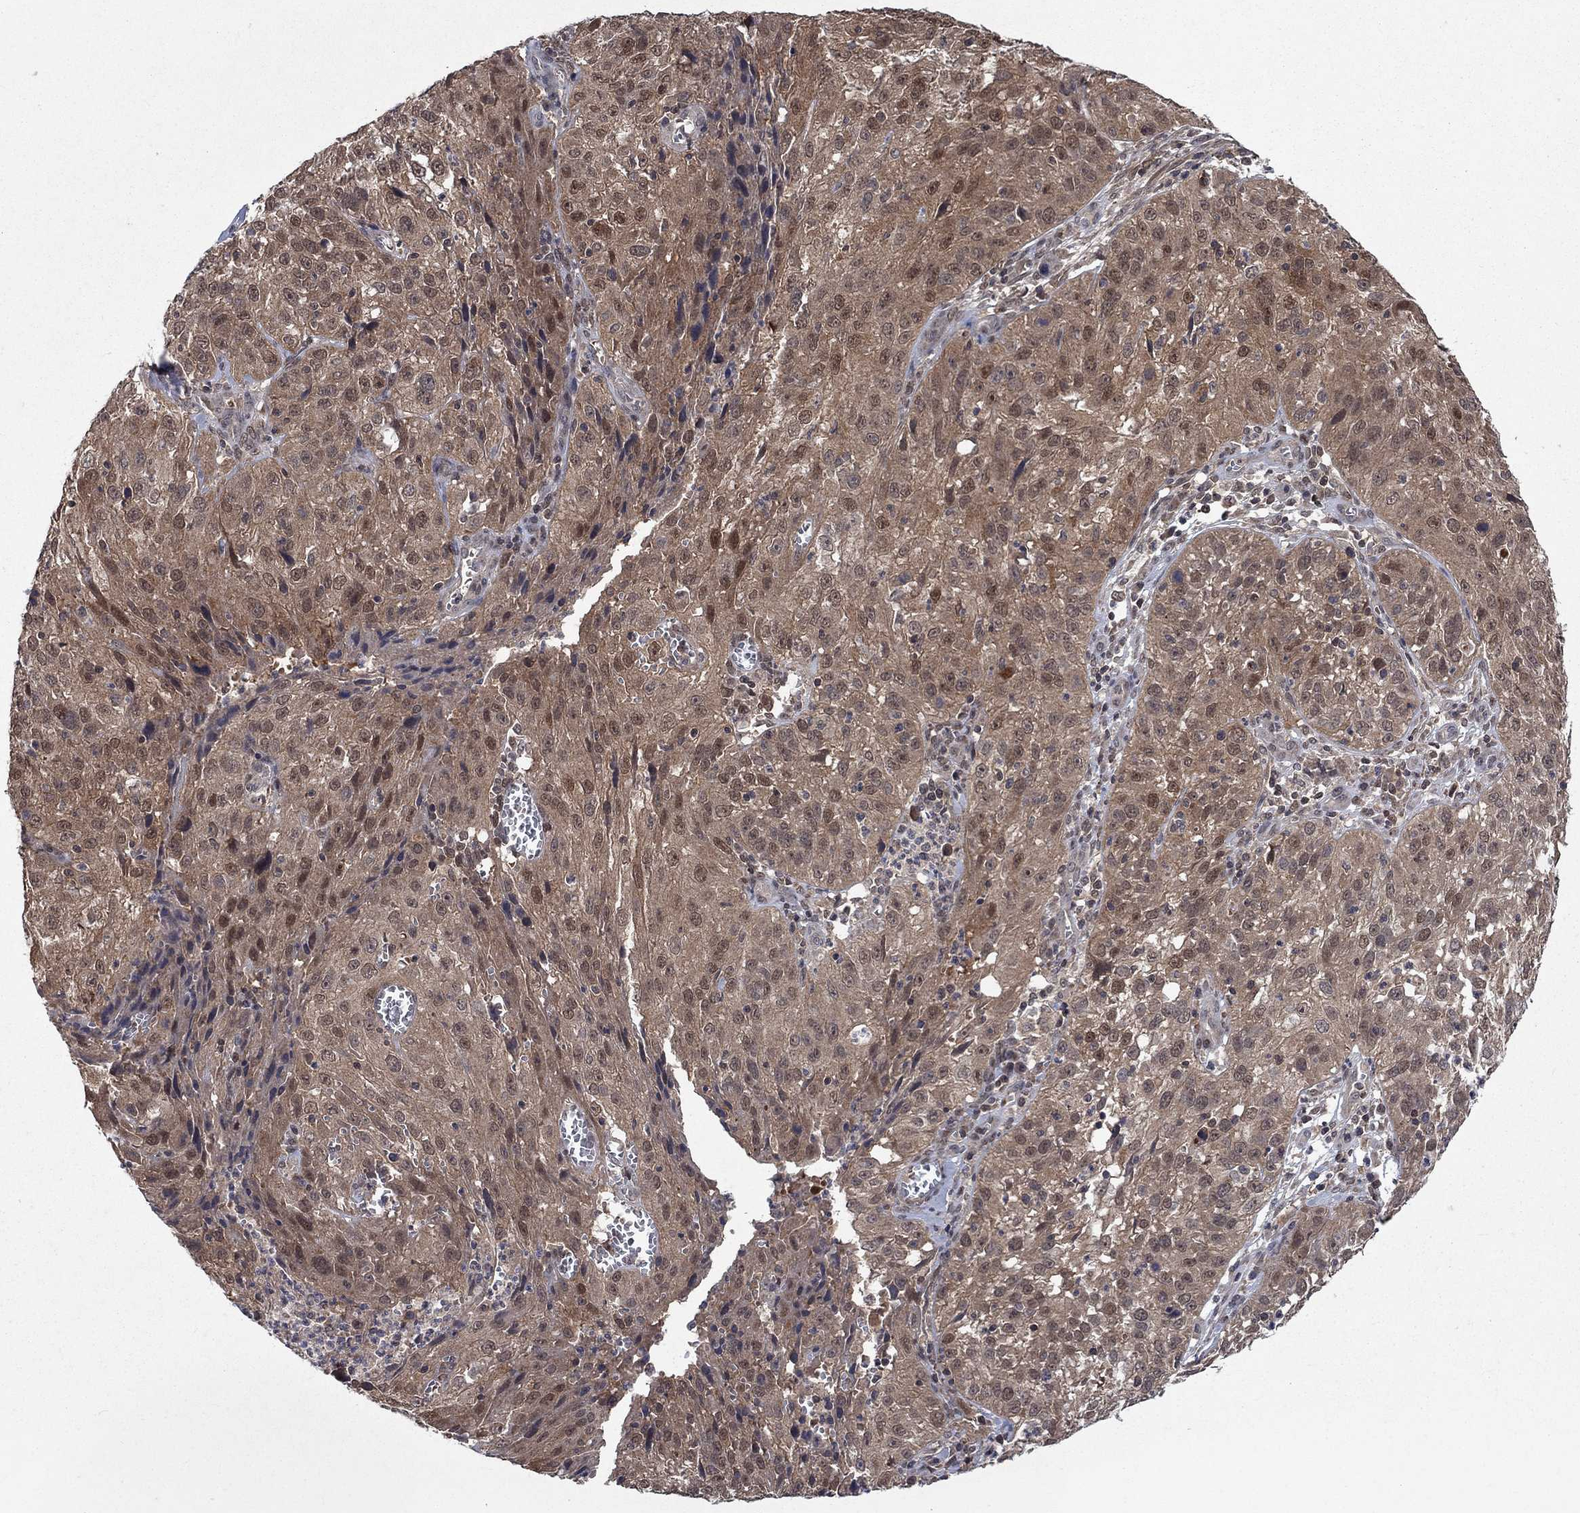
{"staining": {"intensity": "weak", "quantity": ">75%", "location": "cytoplasmic/membranous,nuclear"}, "tissue": "cervical cancer", "cell_type": "Tumor cells", "image_type": "cancer", "snomed": [{"axis": "morphology", "description": "Squamous cell carcinoma, NOS"}, {"axis": "topography", "description": "Cervix"}], "caption": "Immunohistochemical staining of human cervical cancer (squamous cell carcinoma) demonstrates low levels of weak cytoplasmic/membranous and nuclear expression in approximately >75% of tumor cells.", "gene": "IAH1", "patient": {"sex": "female", "age": 32}}